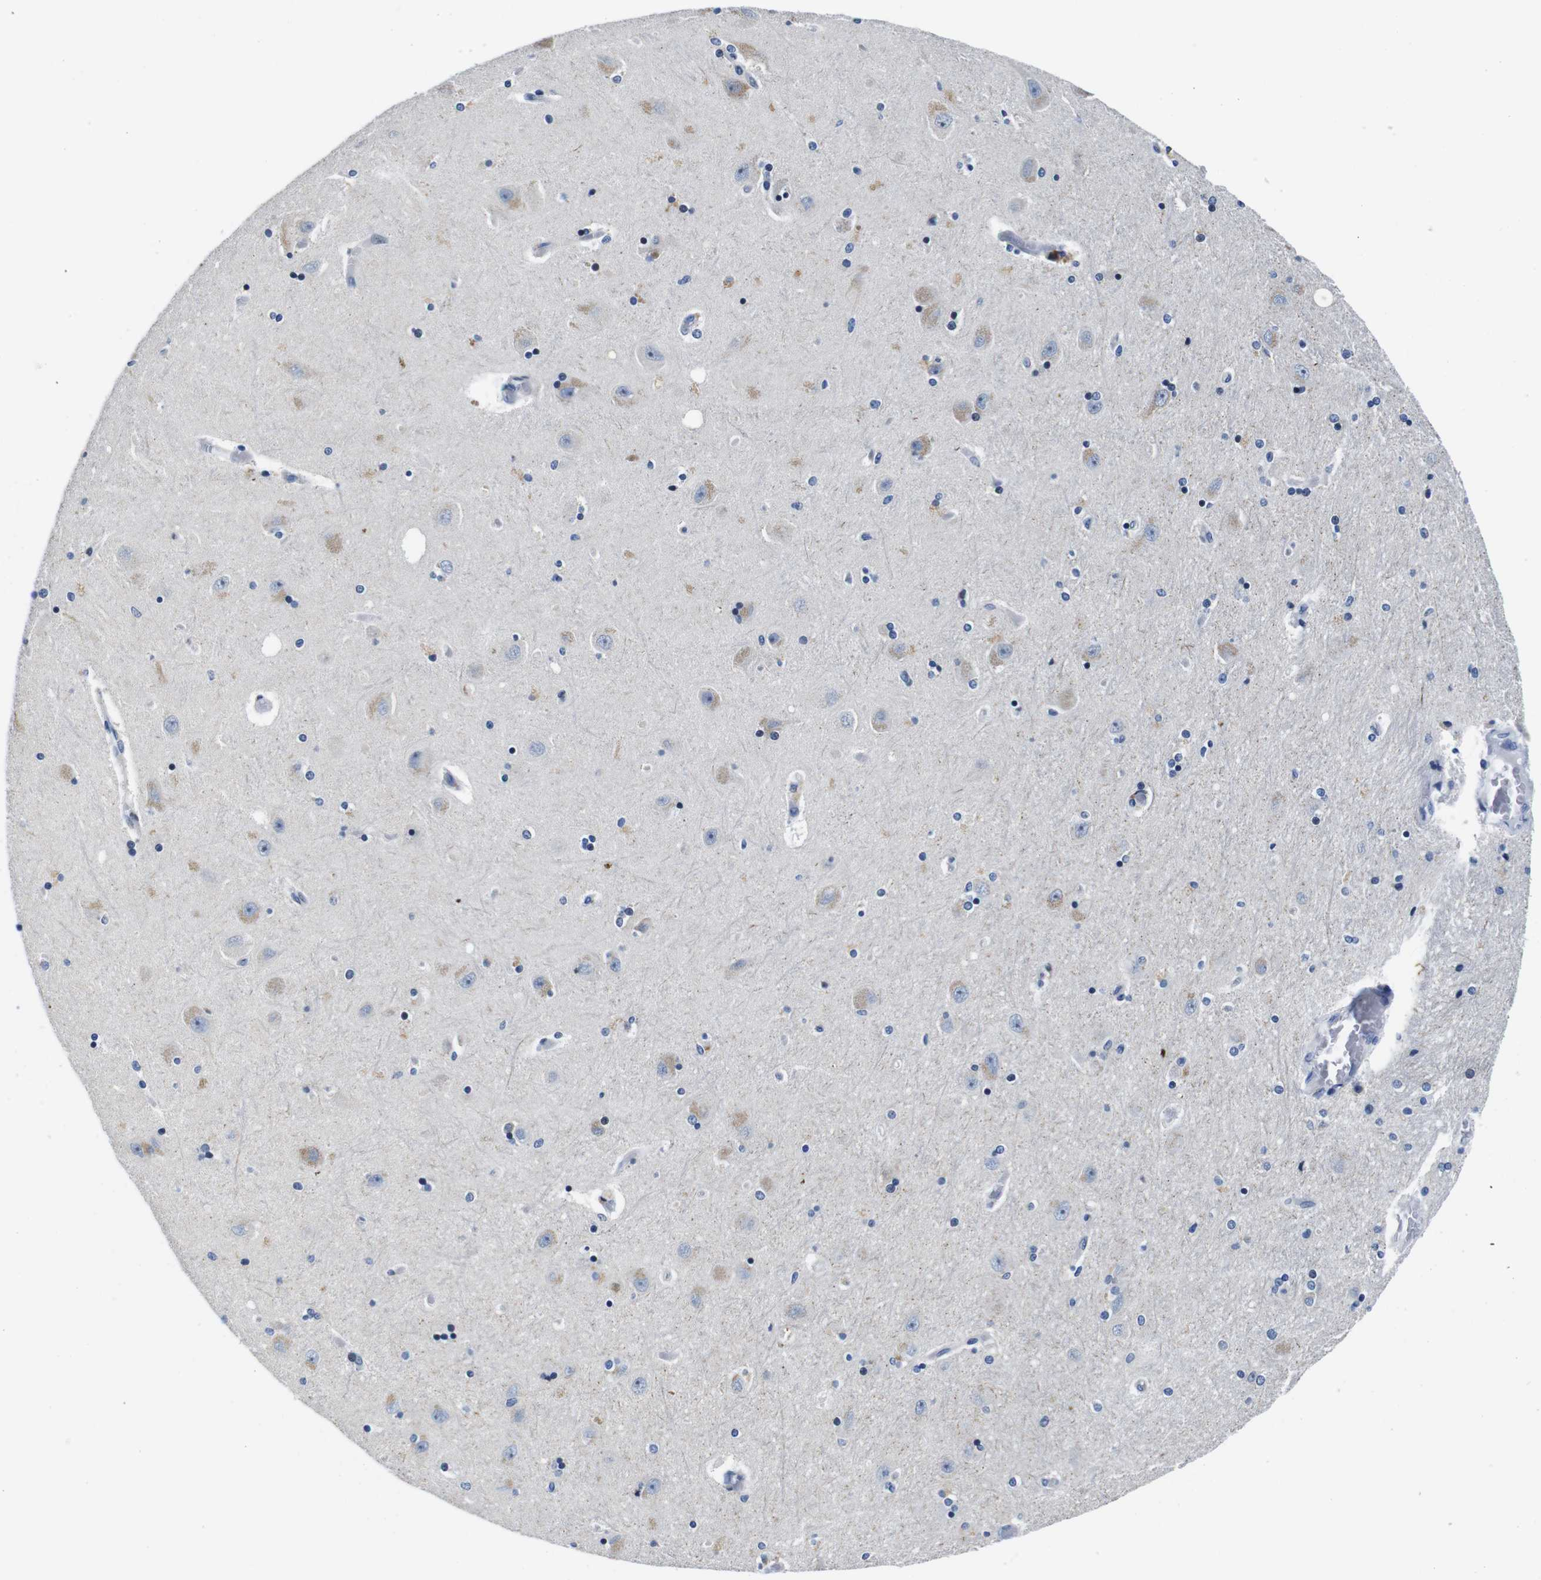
{"staining": {"intensity": "strong", "quantity": "25%-75%", "location": "nuclear"}, "tissue": "hippocampus", "cell_type": "Glial cells", "image_type": "normal", "snomed": [{"axis": "morphology", "description": "Normal tissue, NOS"}, {"axis": "topography", "description": "Hippocampus"}], "caption": "High-power microscopy captured an IHC photomicrograph of normal hippocampus, revealing strong nuclear staining in approximately 25%-75% of glial cells. (DAB (3,3'-diaminobenzidine) = brown stain, brightfield microscopy at high magnification).", "gene": "SNX19", "patient": {"sex": "female", "age": 54}}